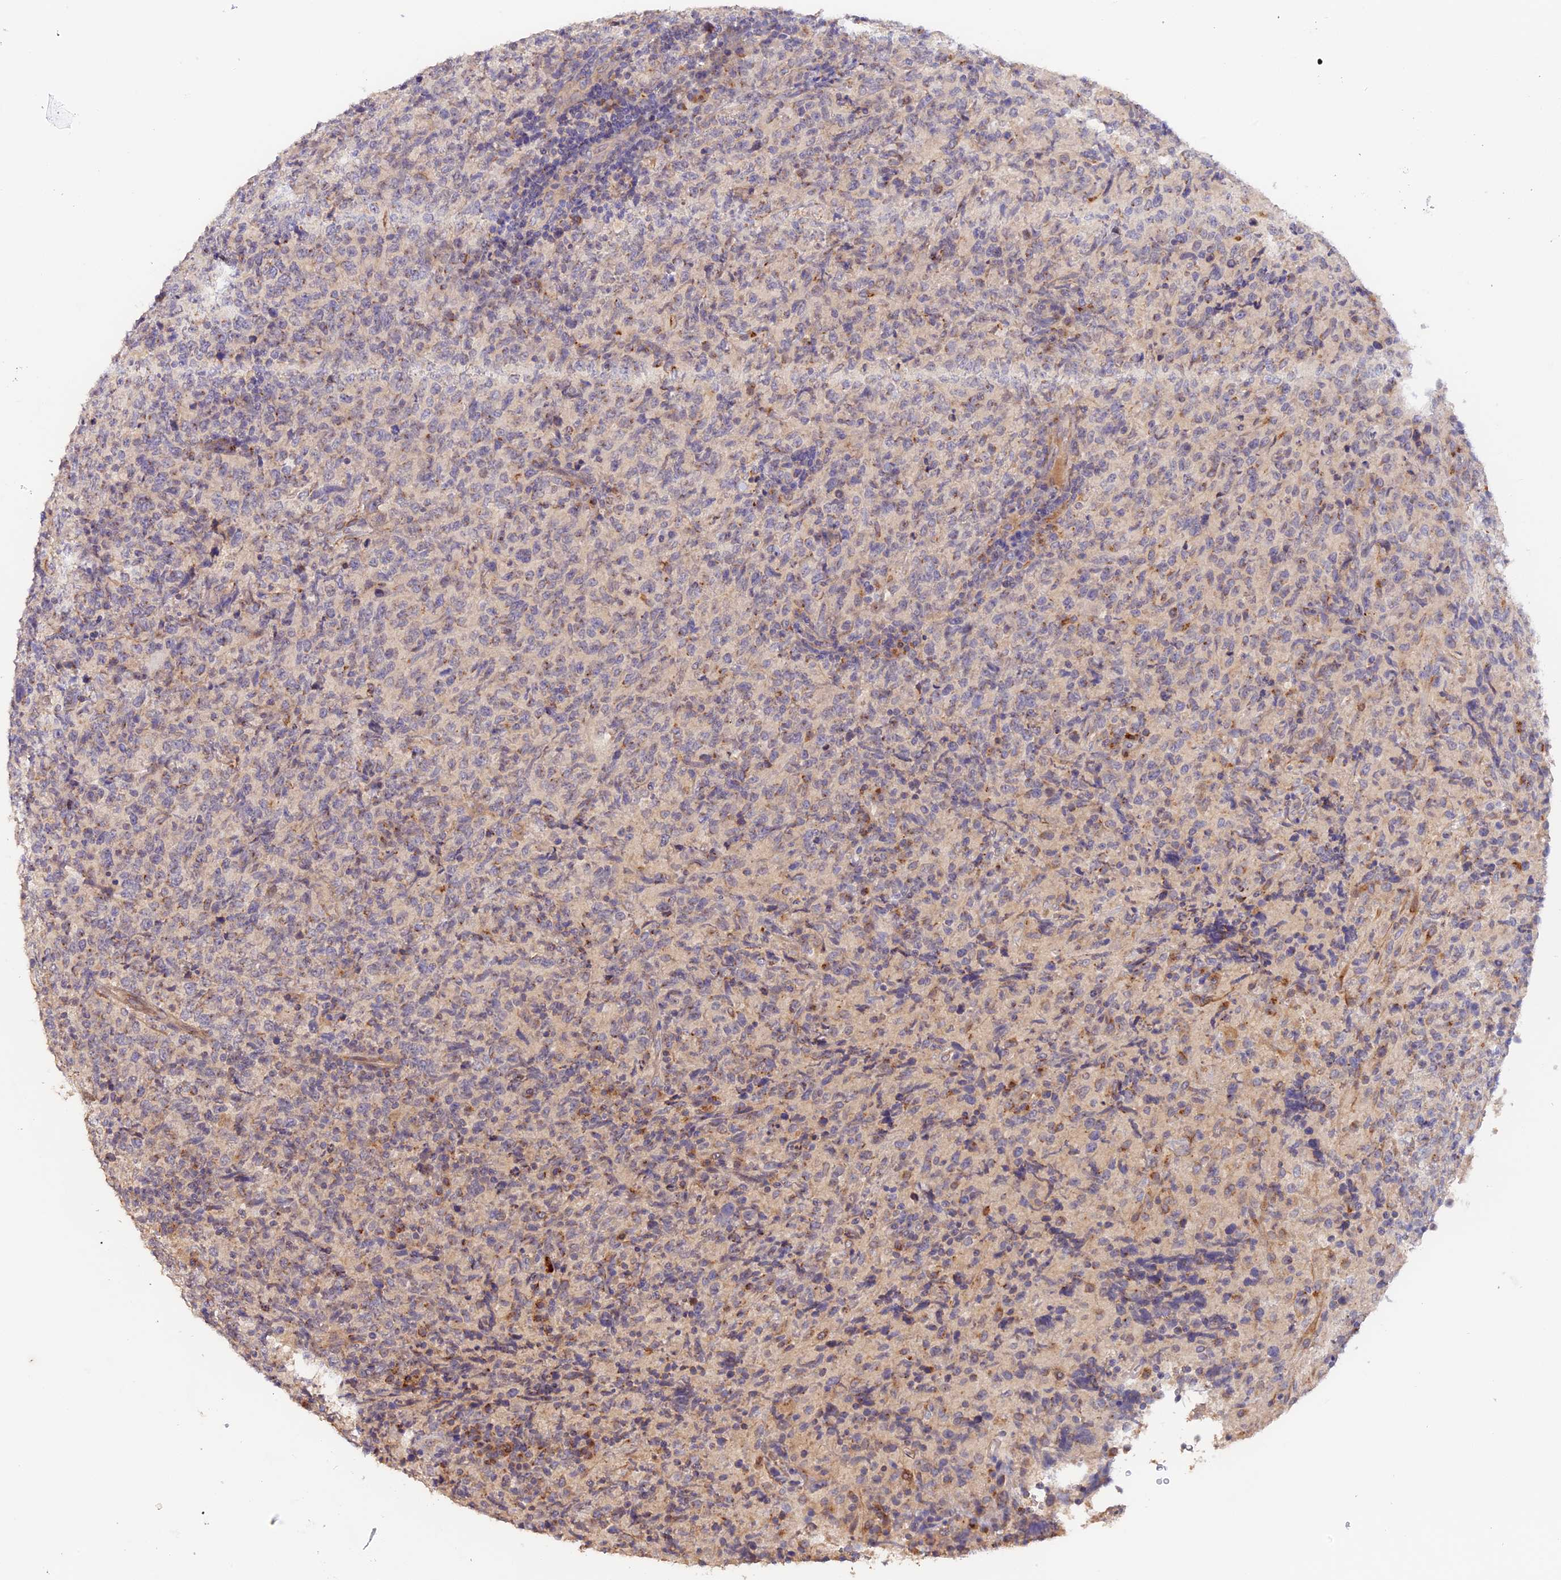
{"staining": {"intensity": "weak", "quantity": "<25%", "location": "cytoplasmic/membranous"}, "tissue": "lymphoma", "cell_type": "Tumor cells", "image_type": "cancer", "snomed": [{"axis": "morphology", "description": "Malignant lymphoma, non-Hodgkin's type, High grade"}, {"axis": "topography", "description": "Tonsil"}], "caption": "Immunohistochemical staining of malignant lymphoma, non-Hodgkin's type (high-grade) demonstrates no significant positivity in tumor cells.", "gene": "TANGO6", "patient": {"sex": "female", "age": 36}}